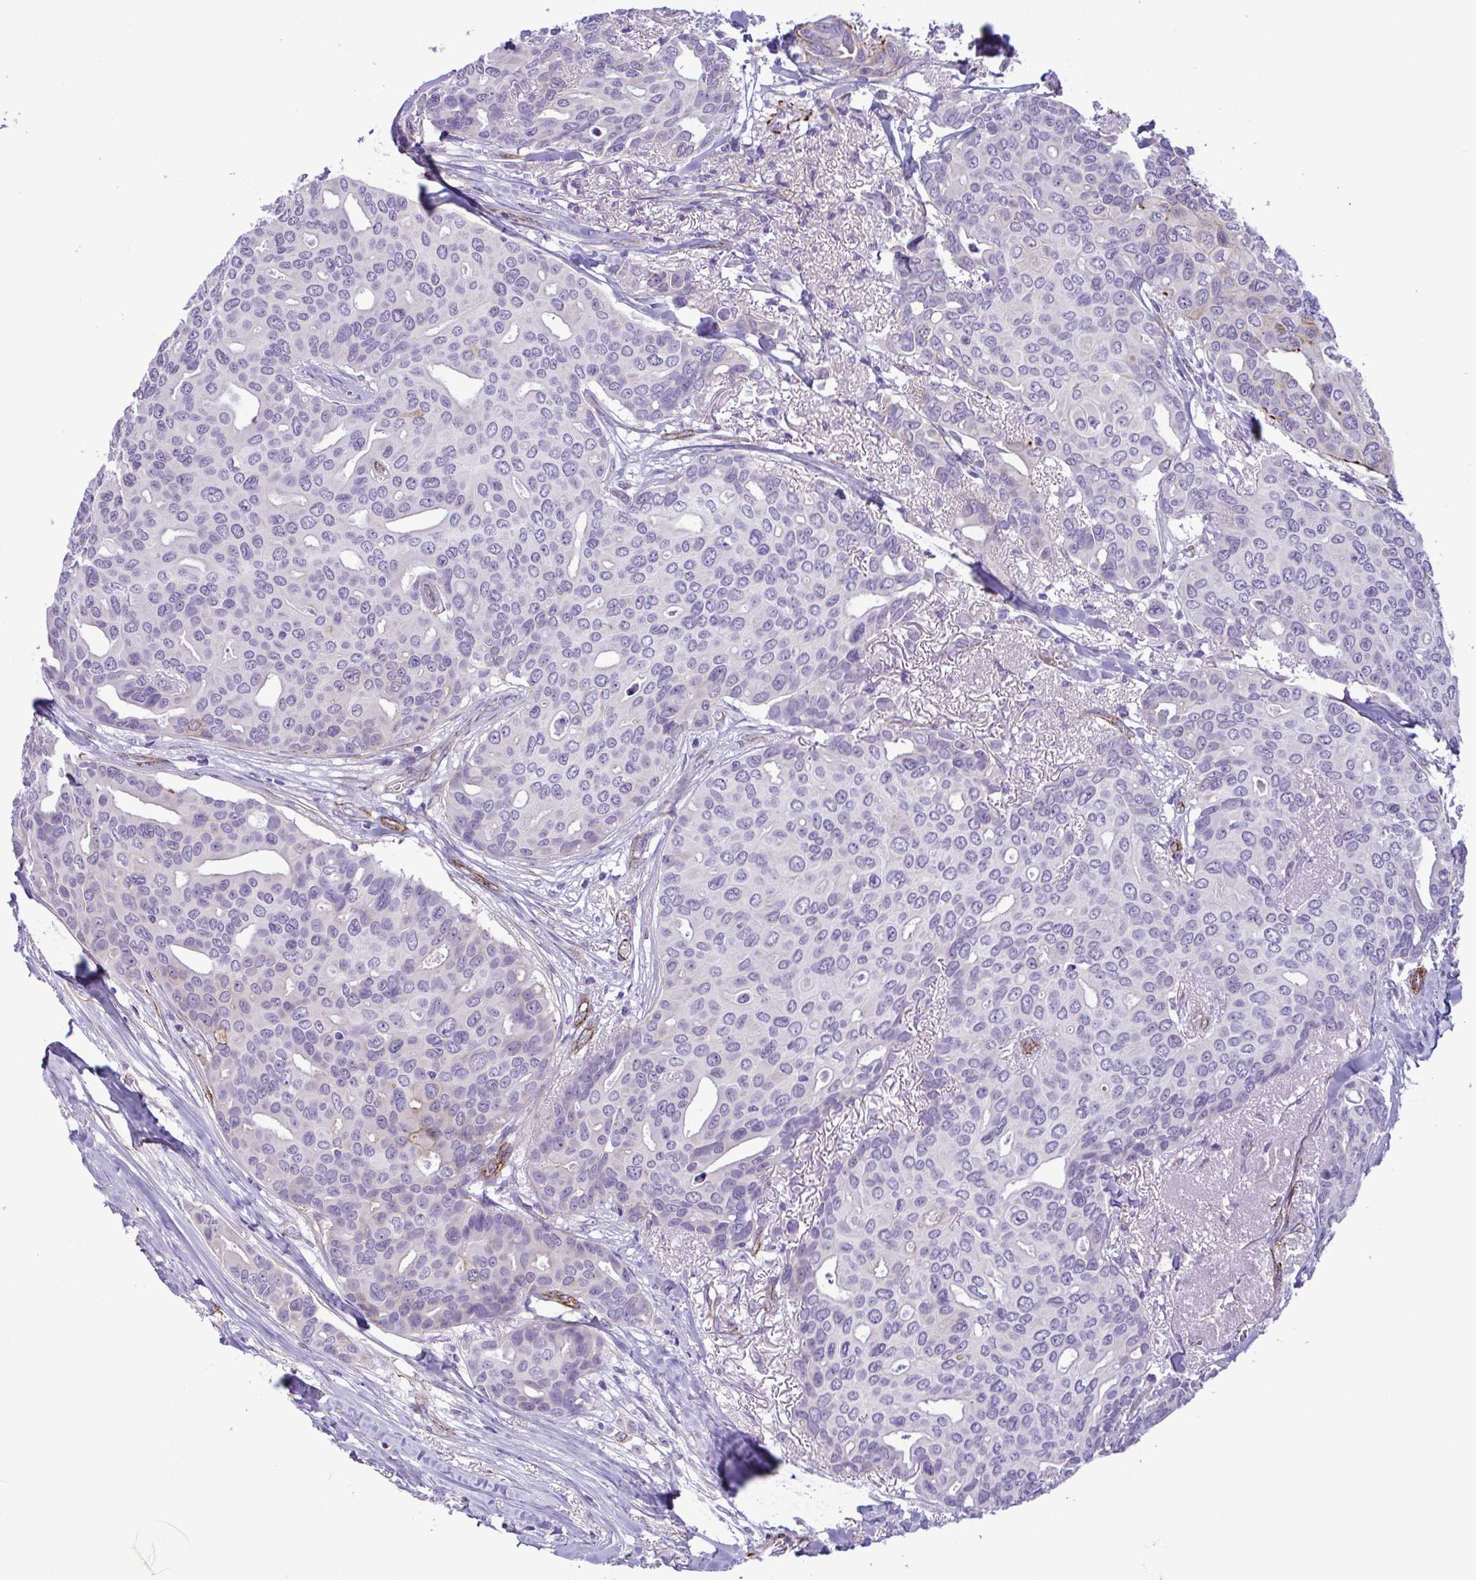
{"staining": {"intensity": "negative", "quantity": "none", "location": "none"}, "tissue": "breast cancer", "cell_type": "Tumor cells", "image_type": "cancer", "snomed": [{"axis": "morphology", "description": "Duct carcinoma"}, {"axis": "topography", "description": "Breast"}], "caption": "The immunohistochemistry image has no significant staining in tumor cells of breast cancer tissue.", "gene": "SYNPO2L", "patient": {"sex": "female", "age": 54}}